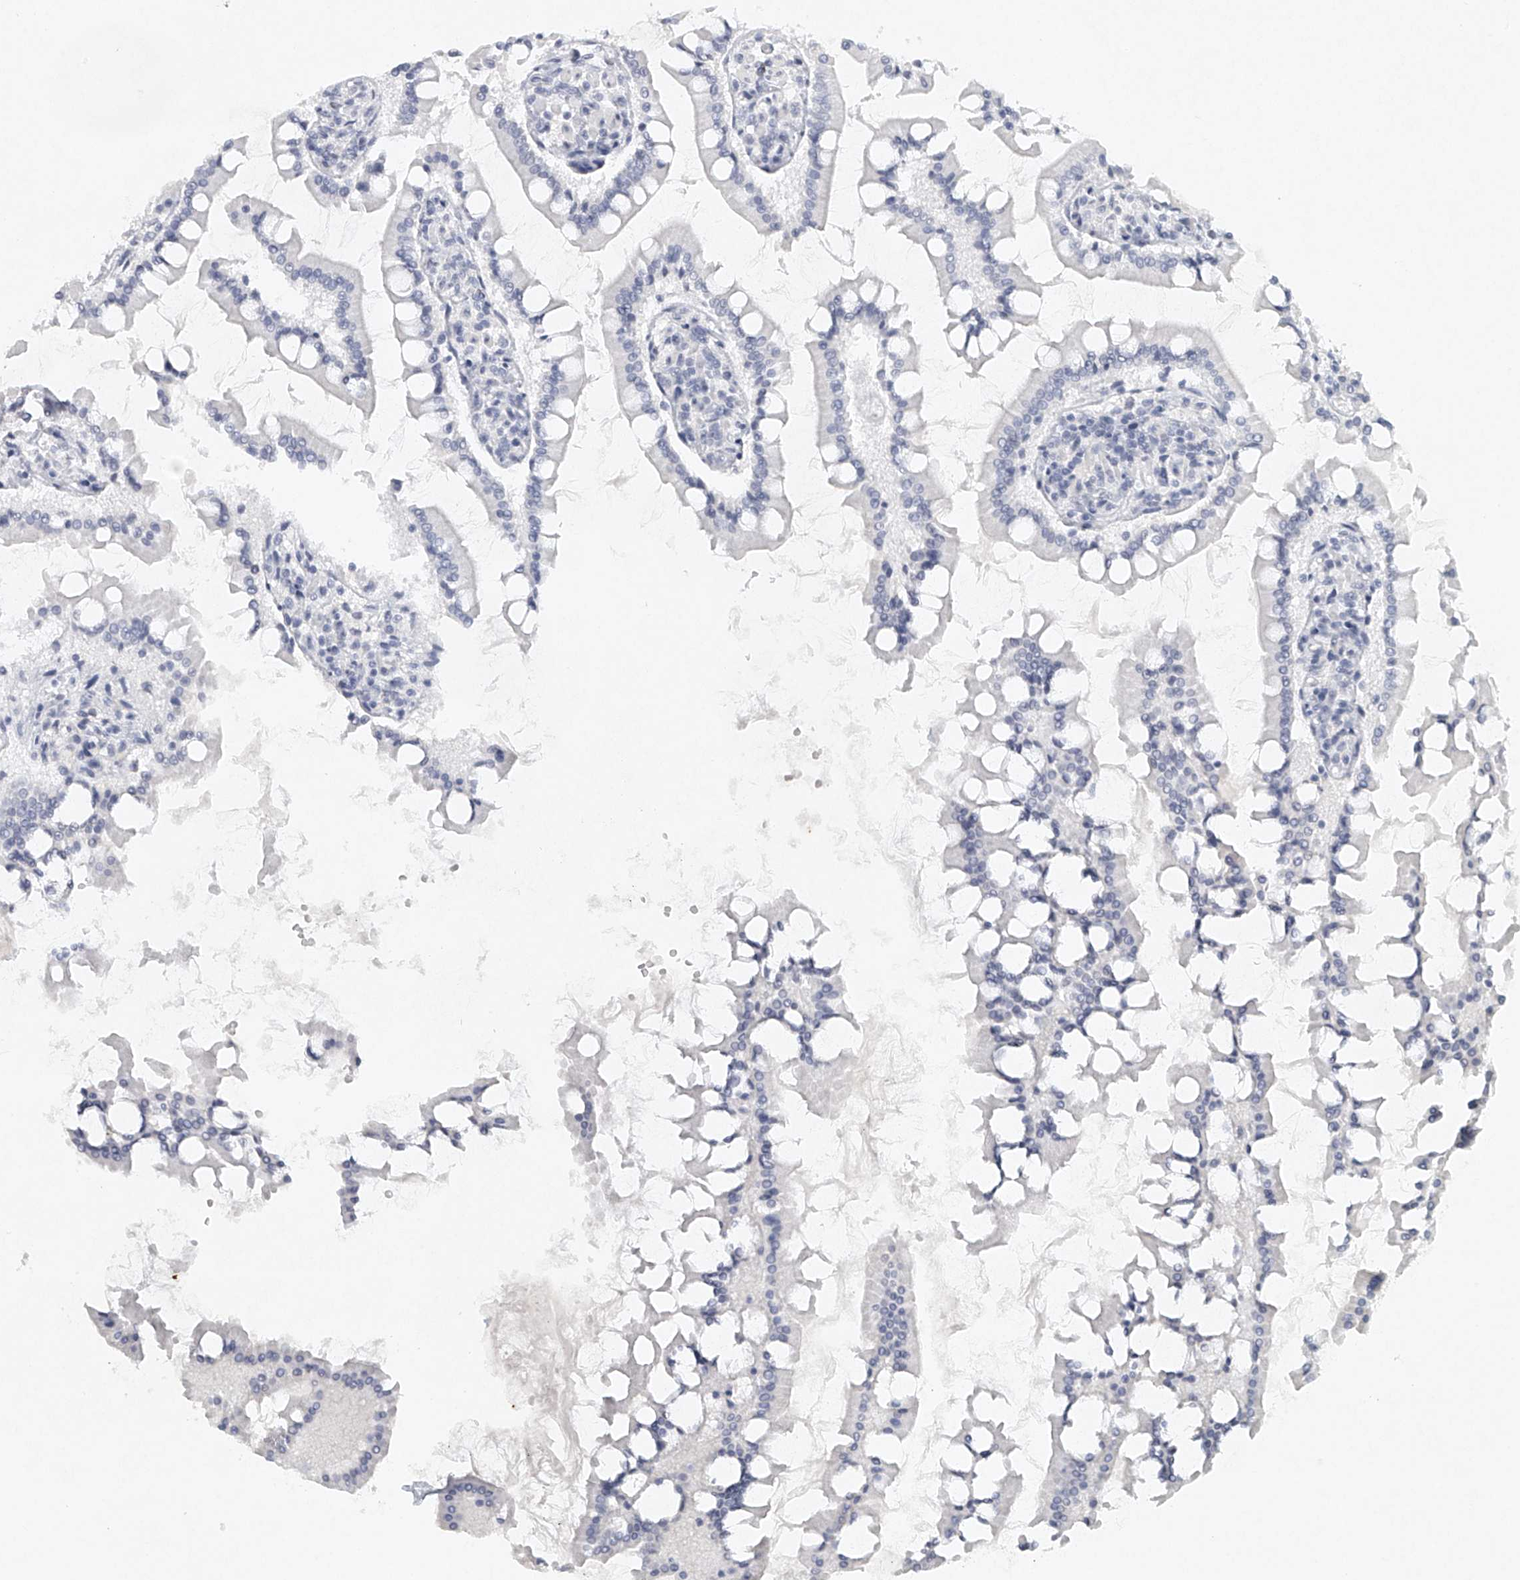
{"staining": {"intensity": "negative", "quantity": "none", "location": "none"}, "tissue": "small intestine", "cell_type": "Glandular cells", "image_type": "normal", "snomed": [{"axis": "morphology", "description": "Normal tissue, NOS"}, {"axis": "topography", "description": "Small intestine"}], "caption": "A micrograph of small intestine stained for a protein exhibits no brown staining in glandular cells. The staining is performed using DAB brown chromogen with nuclei counter-stained in using hematoxylin.", "gene": "FAT2", "patient": {"sex": "male", "age": 41}}